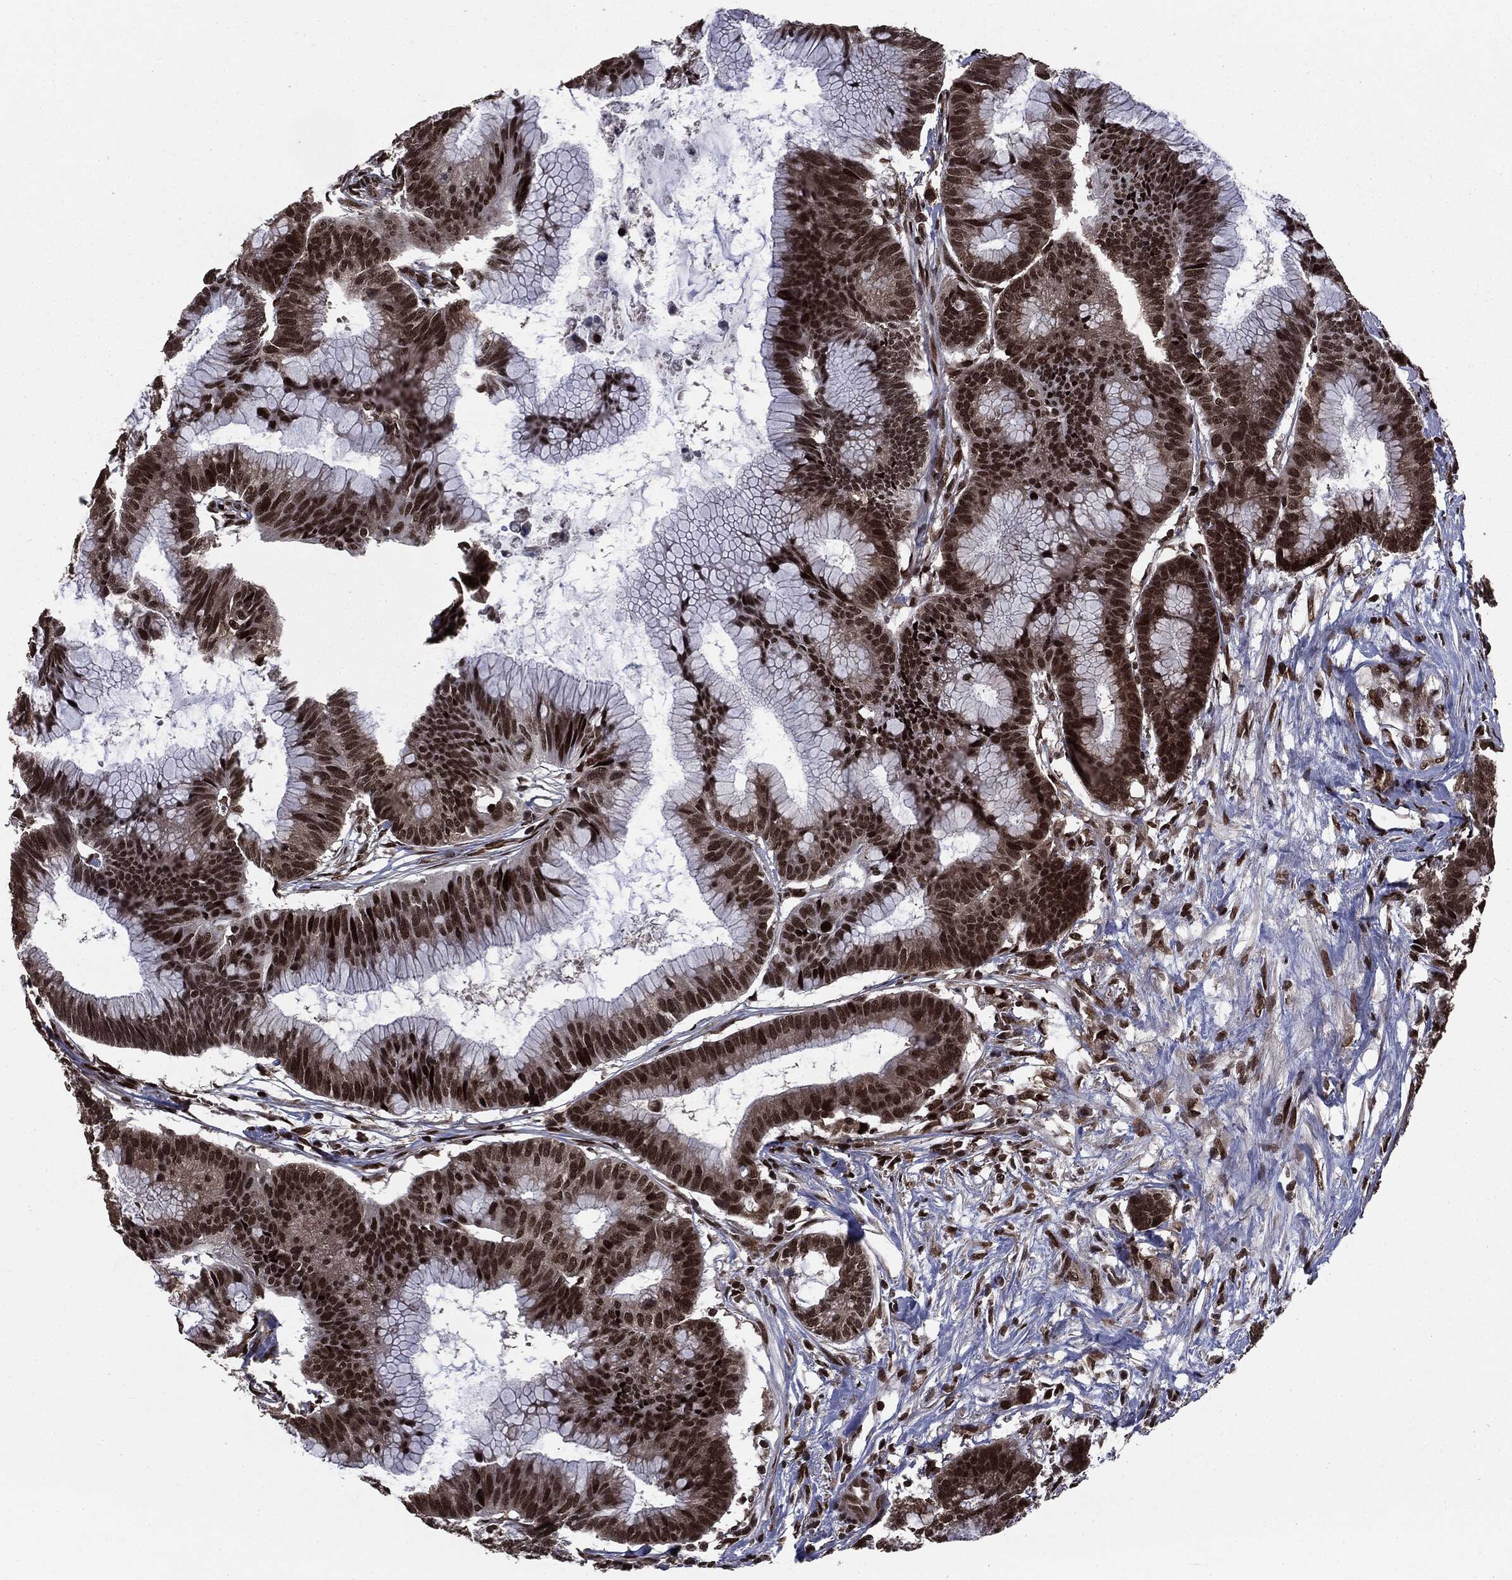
{"staining": {"intensity": "strong", "quantity": ">75%", "location": "nuclear"}, "tissue": "colorectal cancer", "cell_type": "Tumor cells", "image_type": "cancer", "snomed": [{"axis": "morphology", "description": "Adenocarcinoma, NOS"}, {"axis": "topography", "description": "Colon"}], "caption": "Tumor cells reveal strong nuclear positivity in about >75% of cells in colorectal cancer (adenocarcinoma).", "gene": "DVL2", "patient": {"sex": "female", "age": 78}}